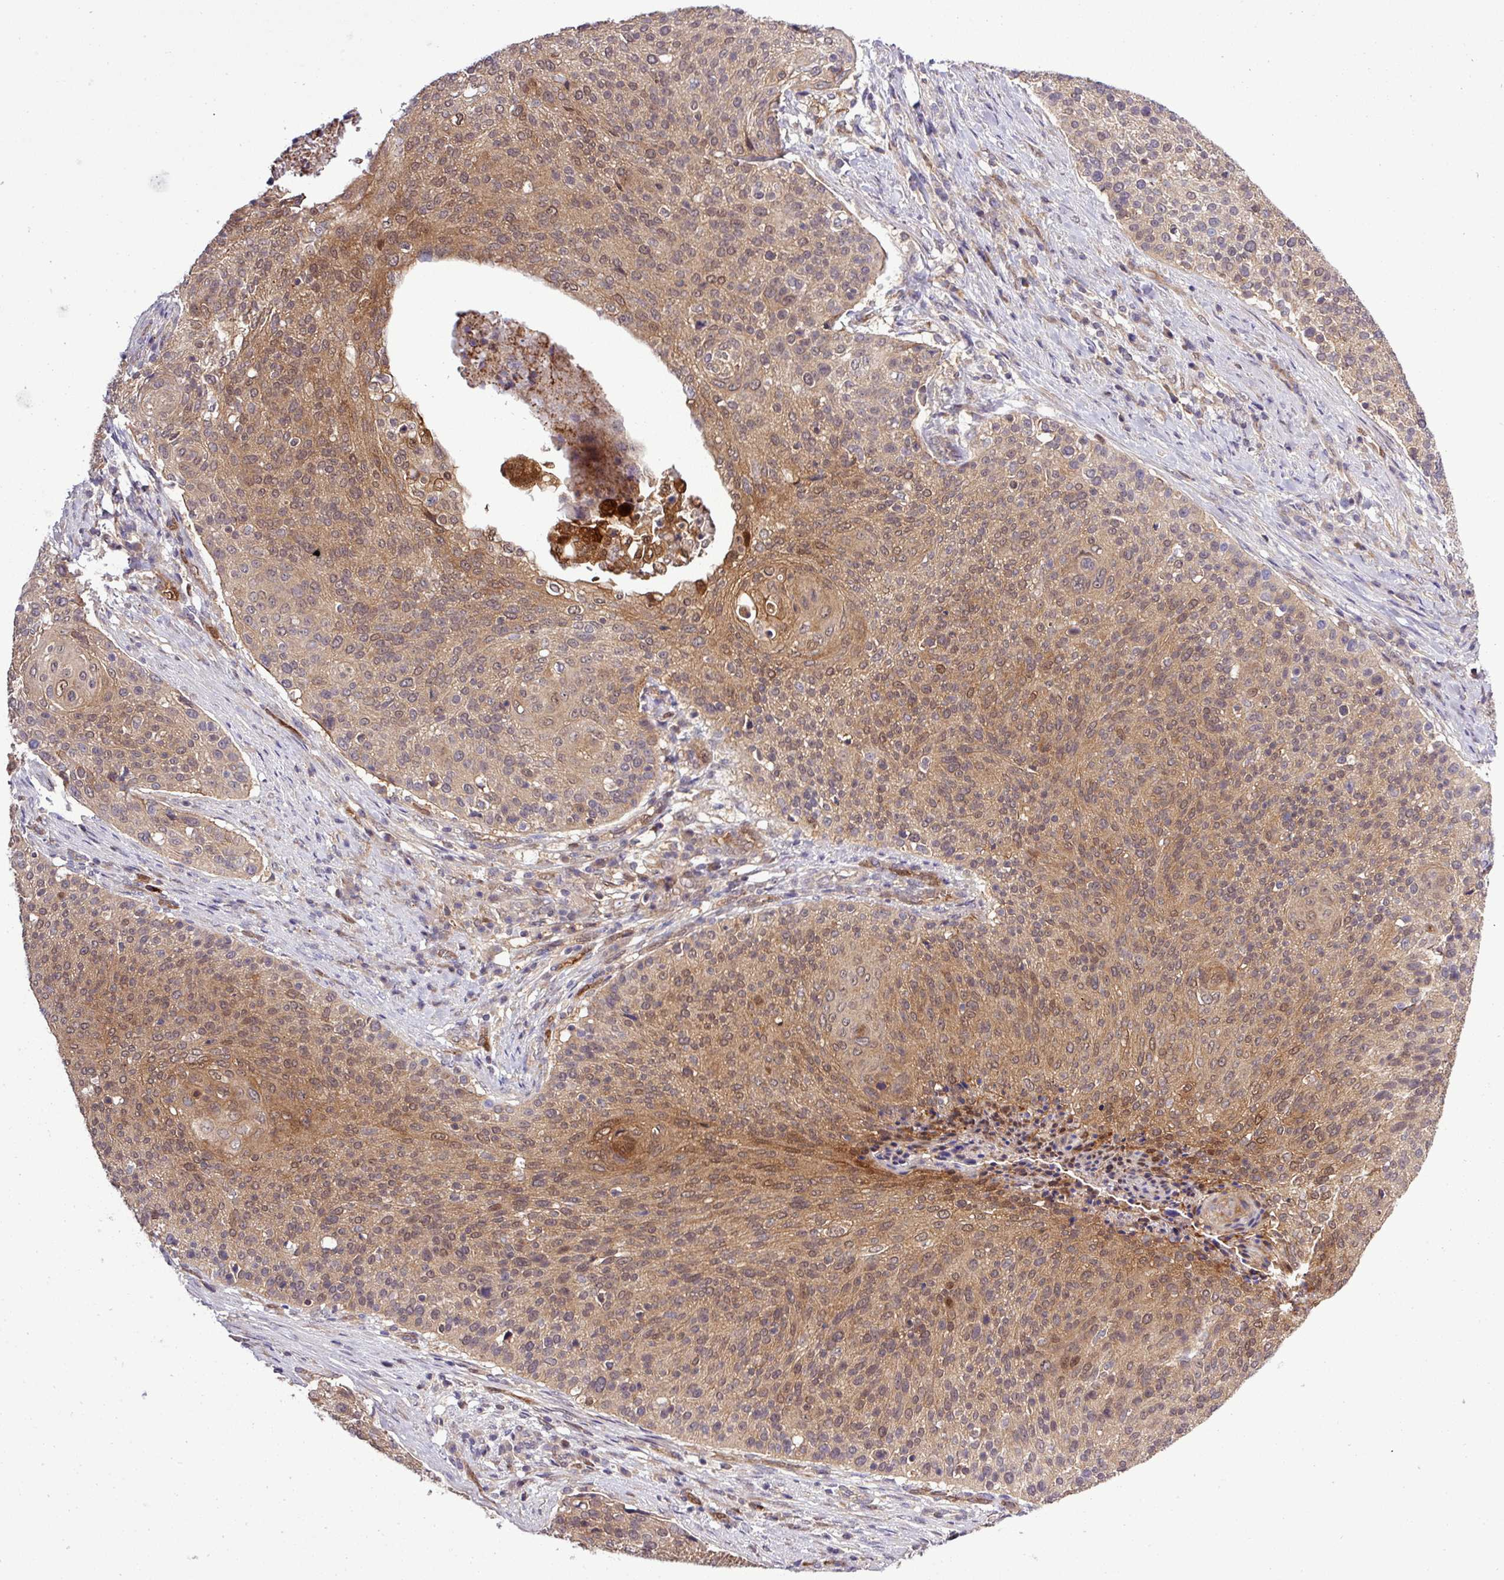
{"staining": {"intensity": "moderate", "quantity": ">75%", "location": "cytoplasmic/membranous,nuclear"}, "tissue": "cervical cancer", "cell_type": "Tumor cells", "image_type": "cancer", "snomed": [{"axis": "morphology", "description": "Squamous cell carcinoma, NOS"}, {"axis": "topography", "description": "Cervix"}], "caption": "High-magnification brightfield microscopy of cervical cancer (squamous cell carcinoma) stained with DAB (3,3'-diaminobenzidine) (brown) and counterstained with hematoxylin (blue). tumor cells exhibit moderate cytoplasmic/membranous and nuclear positivity is appreciated in approximately>75% of cells. (IHC, brightfield microscopy, high magnification).", "gene": "CARHSP1", "patient": {"sex": "female", "age": 31}}